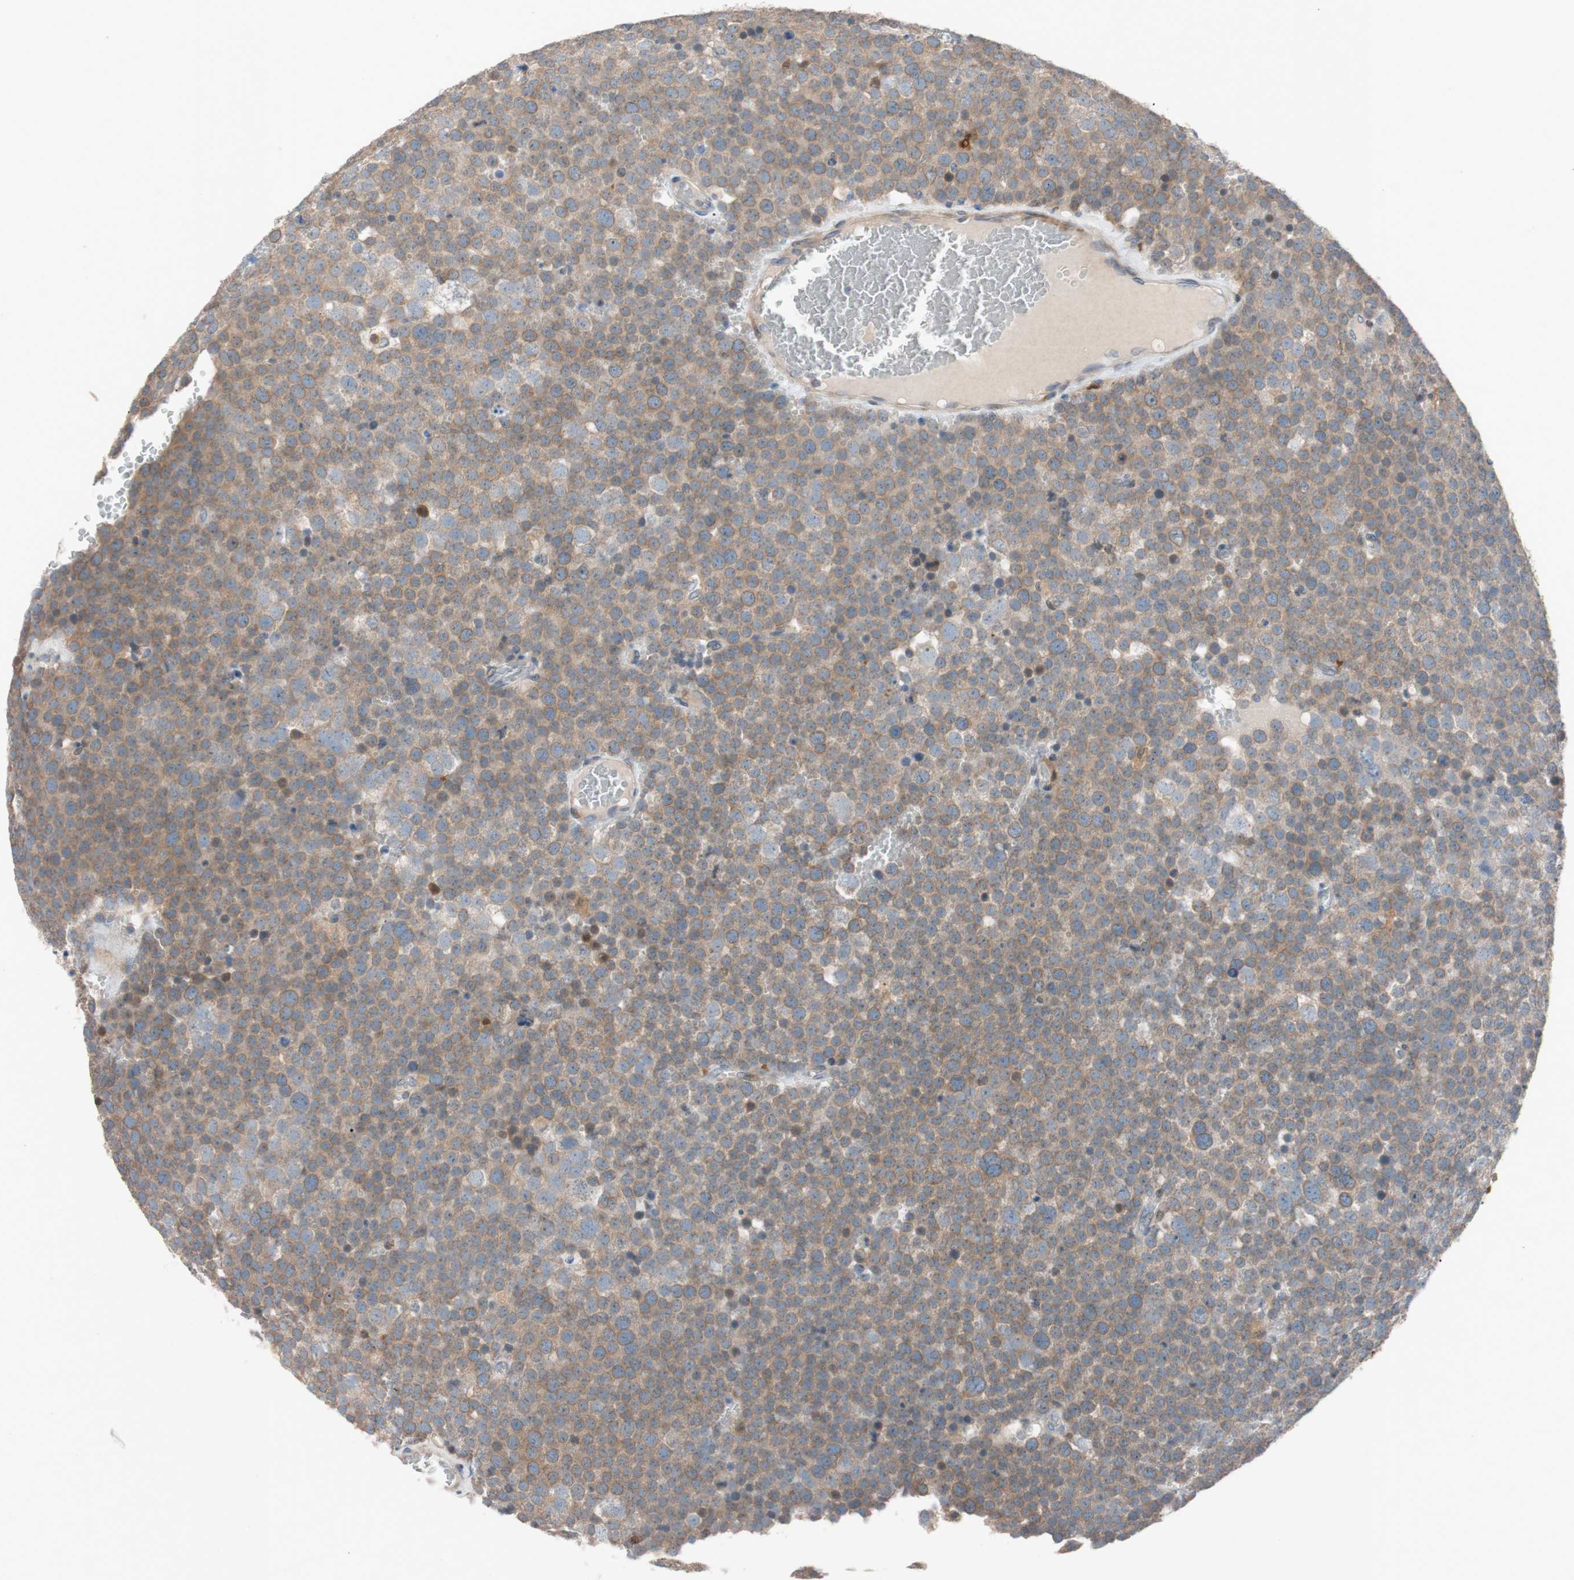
{"staining": {"intensity": "moderate", "quantity": ">75%", "location": "cytoplasmic/membranous"}, "tissue": "testis cancer", "cell_type": "Tumor cells", "image_type": "cancer", "snomed": [{"axis": "morphology", "description": "Seminoma, NOS"}, {"axis": "topography", "description": "Testis"}], "caption": "Human testis seminoma stained with a protein marker exhibits moderate staining in tumor cells.", "gene": "FAAH", "patient": {"sex": "male", "age": 71}}